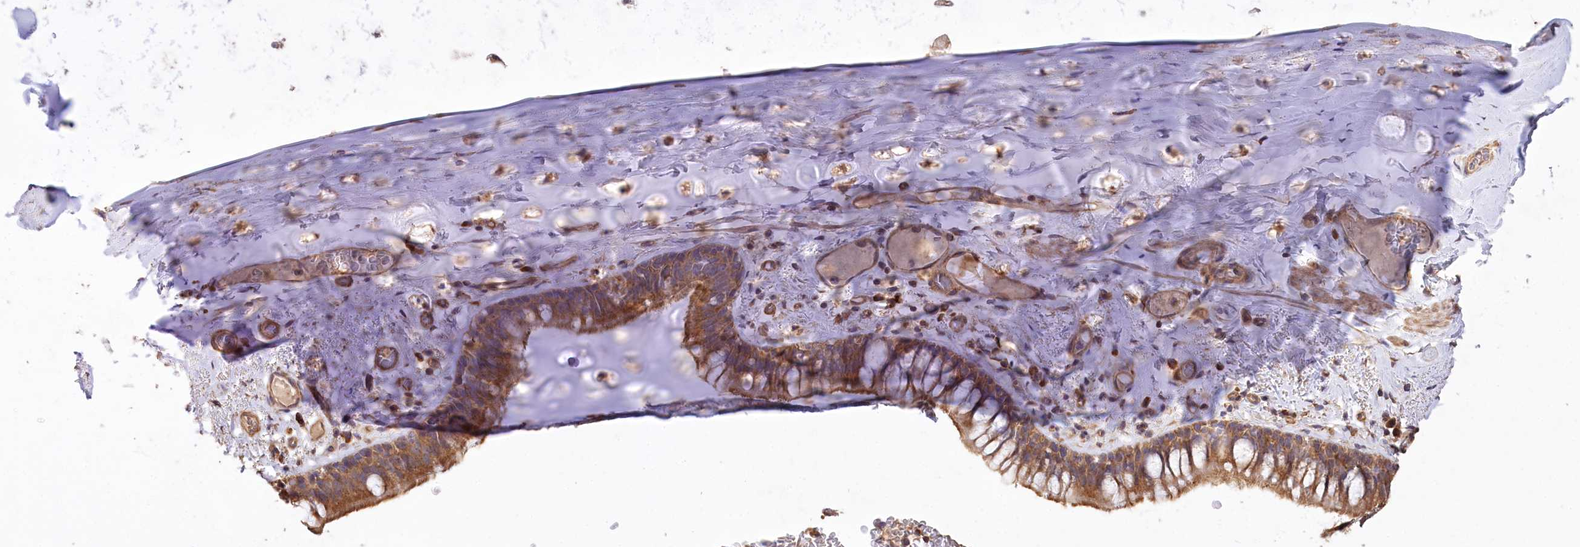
{"staining": {"intensity": "moderate", "quantity": ">75%", "location": "cytoplasmic/membranous"}, "tissue": "bronchus", "cell_type": "Respiratory epithelial cells", "image_type": "normal", "snomed": [{"axis": "morphology", "description": "Normal tissue, NOS"}, {"axis": "topography", "description": "Cartilage tissue"}, {"axis": "topography", "description": "Bronchus"}], "caption": "DAB (3,3'-diaminobenzidine) immunohistochemical staining of unremarkable bronchus demonstrates moderate cytoplasmic/membranous protein positivity in approximately >75% of respiratory epithelial cells. (Stains: DAB (3,3'-diaminobenzidine) in brown, nuclei in blue, Microscopy: brightfield microscopy at high magnification).", "gene": "PRSS53", "patient": {"sex": "female", "age": 36}}